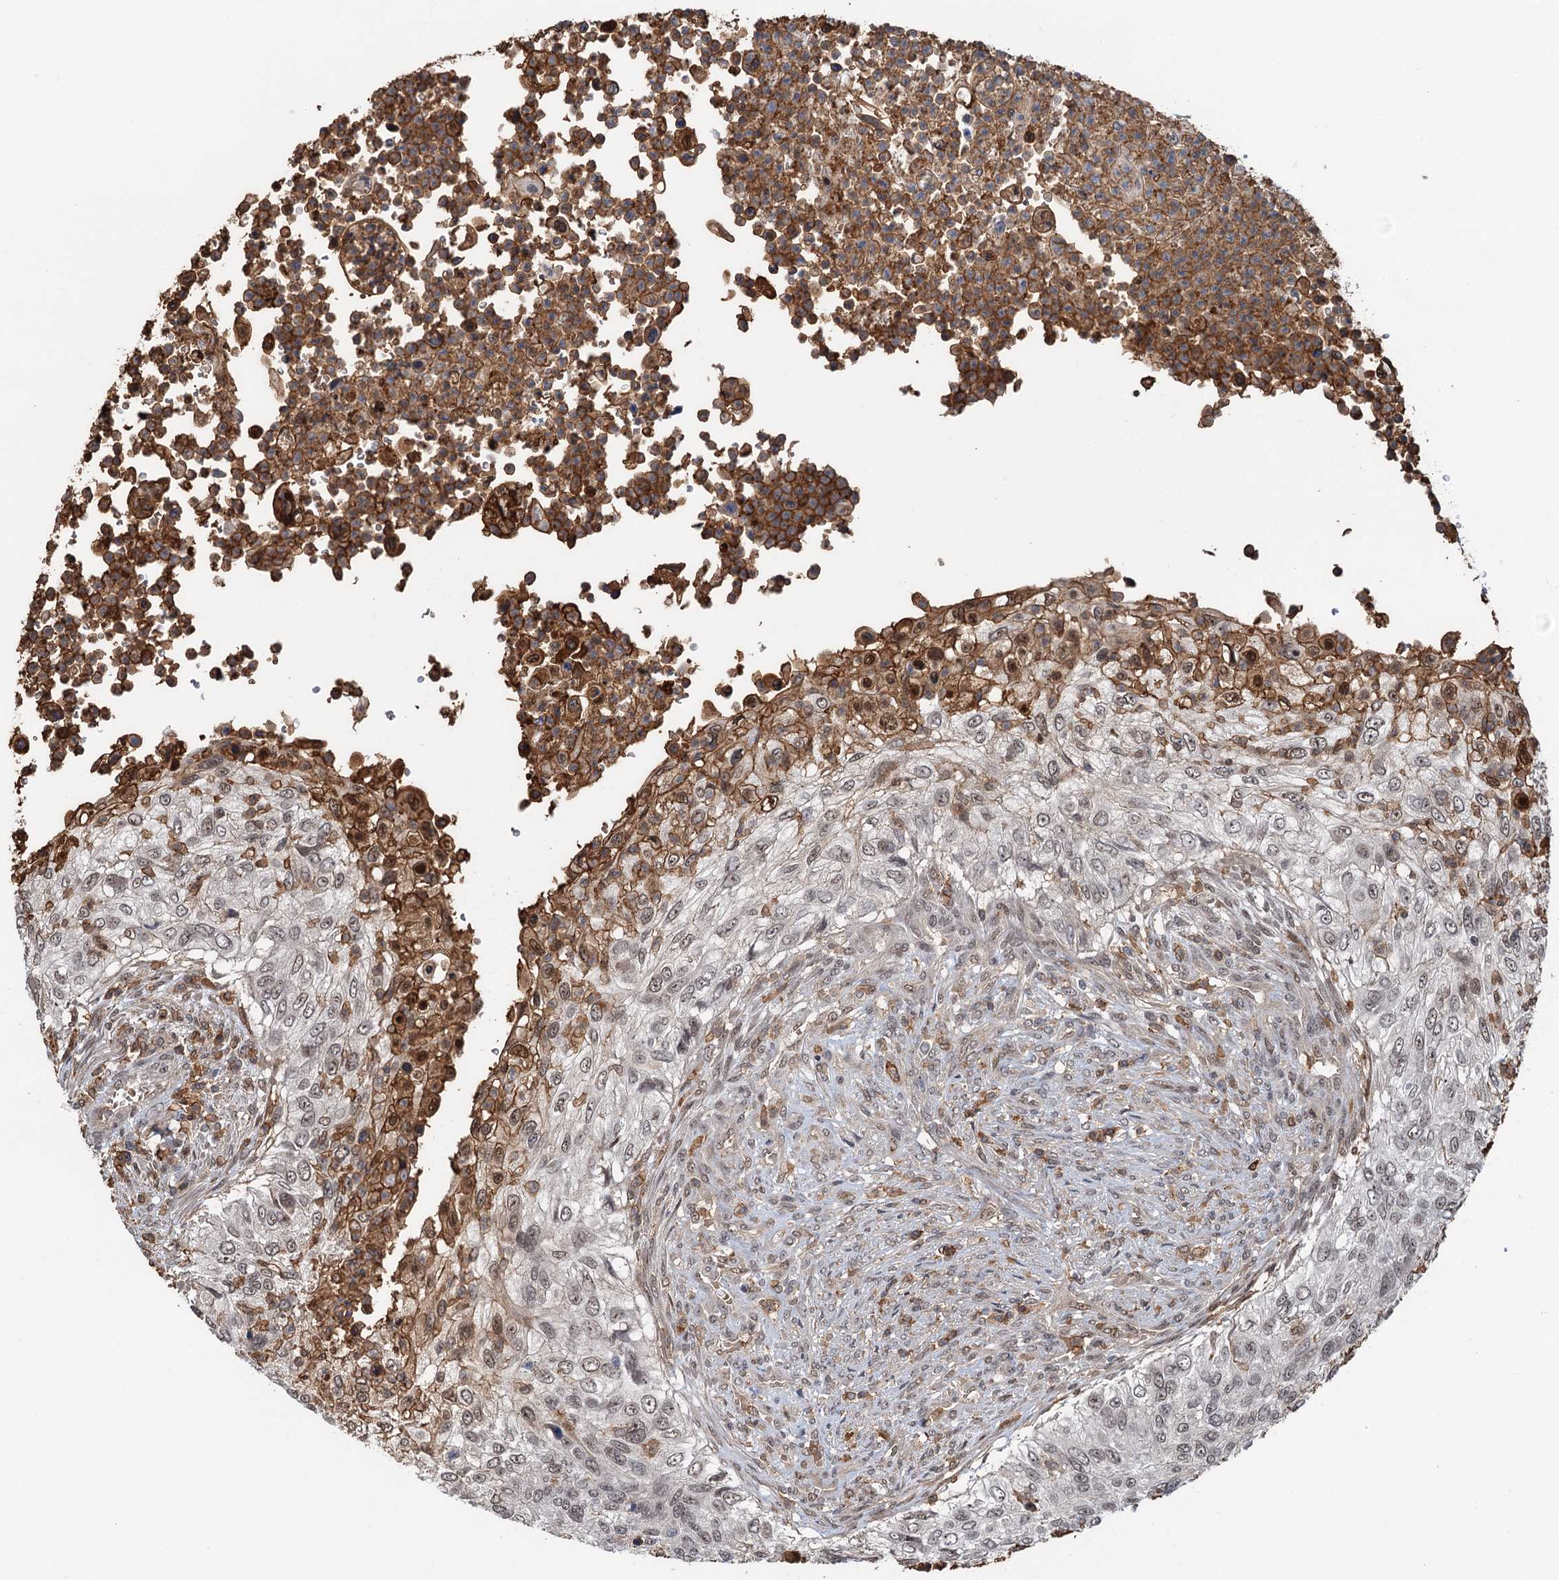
{"staining": {"intensity": "strong", "quantity": "<25%", "location": "cytoplasmic/membranous,nuclear"}, "tissue": "urothelial cancer", "cell_type": "Tumor cells", "image_type": "cancer", "snomed": [{"axis": "morphology", "description": "Urothelial carcinoma, High grade"}, {"axis": "topography", "description": "Urinary bladder"}], "caption": "A high-resolution photomicrograph shows immunohistochemistry staining of urothelial cancer, which reveals strong cytoplasmic/membranous and nuclear staining in approximately <25% of tumor cells.", "gene": "ZNF609", "patient": {"sex": "female", "age": 60}}